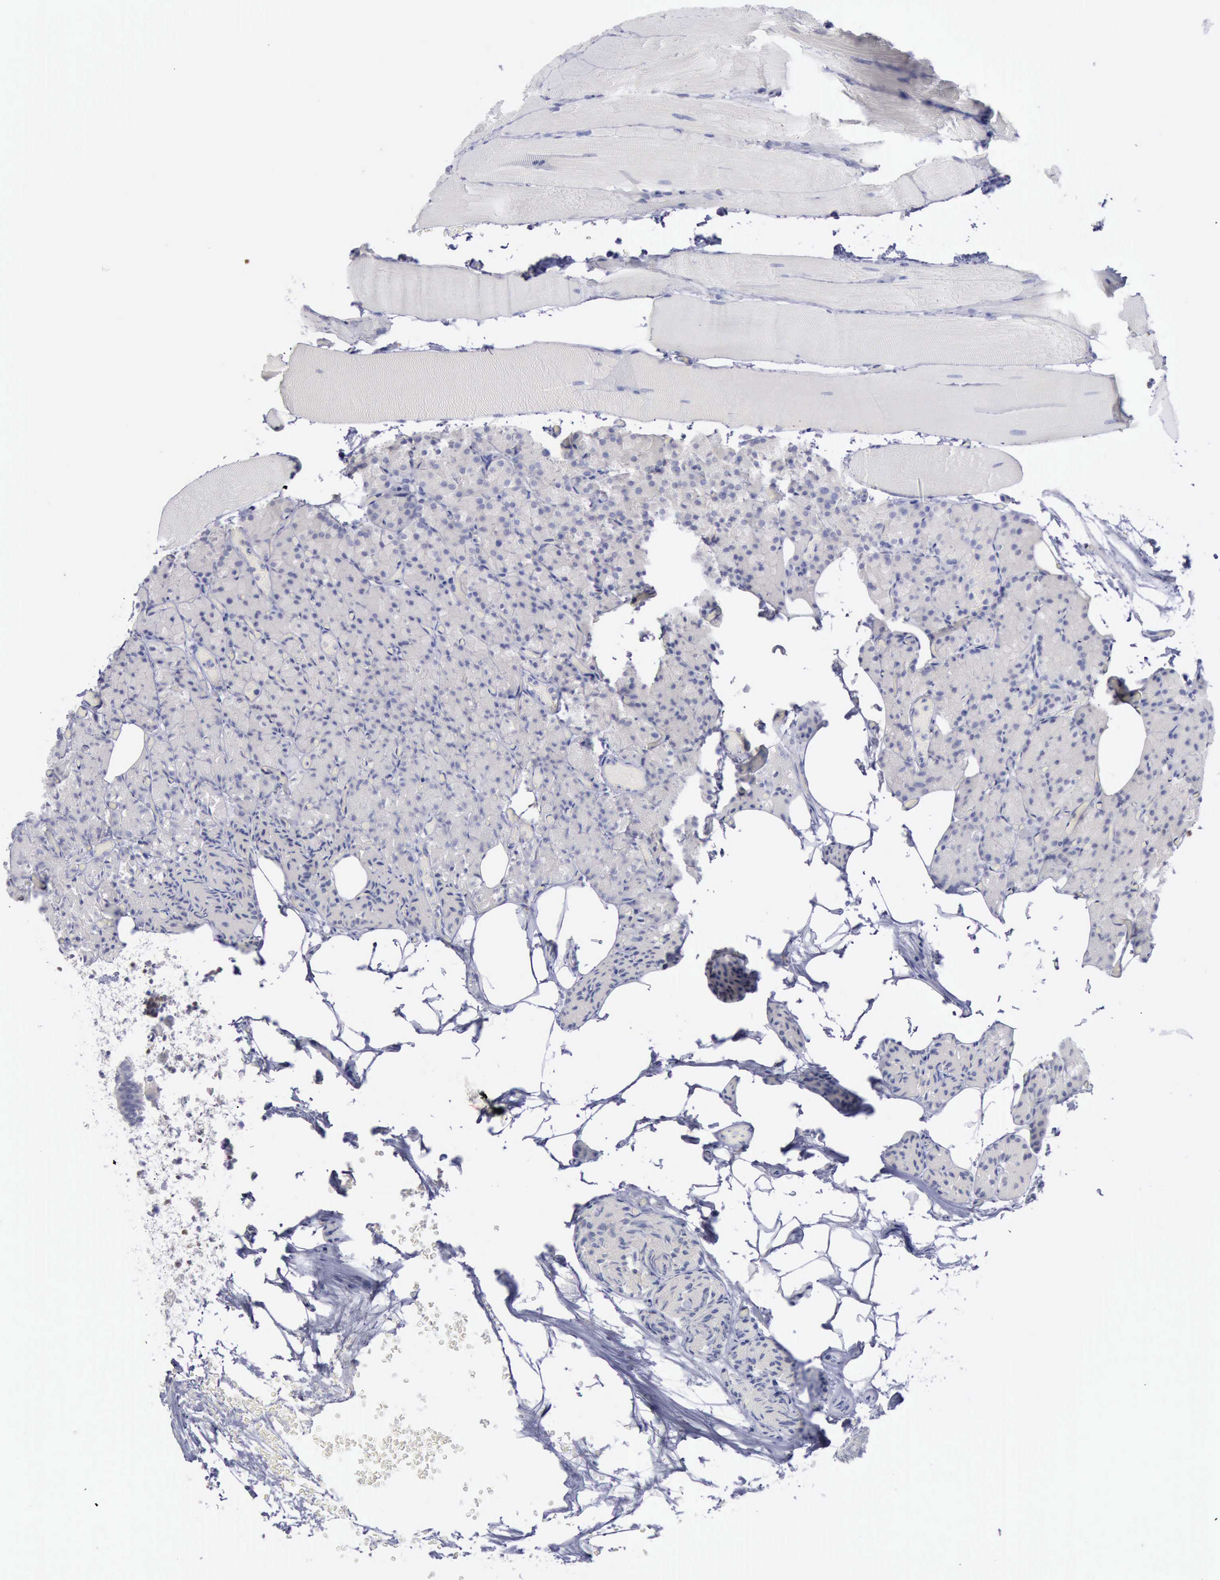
{"staining": {"intensity": "negative", "quantity": "none", "location": "none"}, "tissue": "parathyroid gland", "cell_type": "Glandular cells", "image_type": "normal", "snomed": [{"axis": "morphology", "description": "Normal tissue, NOS"}, {"axis": "topography", "description": "Skeletal muscle"}, {"axis": "topography", "description": "Parathyroid gland"}], "caption": "Immunohistochemical staining of unremarkable human parathyroid gland reveals no significant expression in glandular cells. Brightfield microscopy of immunohistochemistry (IHC) stained with DAB (3,3'-diaminobenzidine) (brown) and hematoxylin (blue), captured at high magnification.", "gene": "SATB2", "patient": {"sex": "female", "age": 37}}